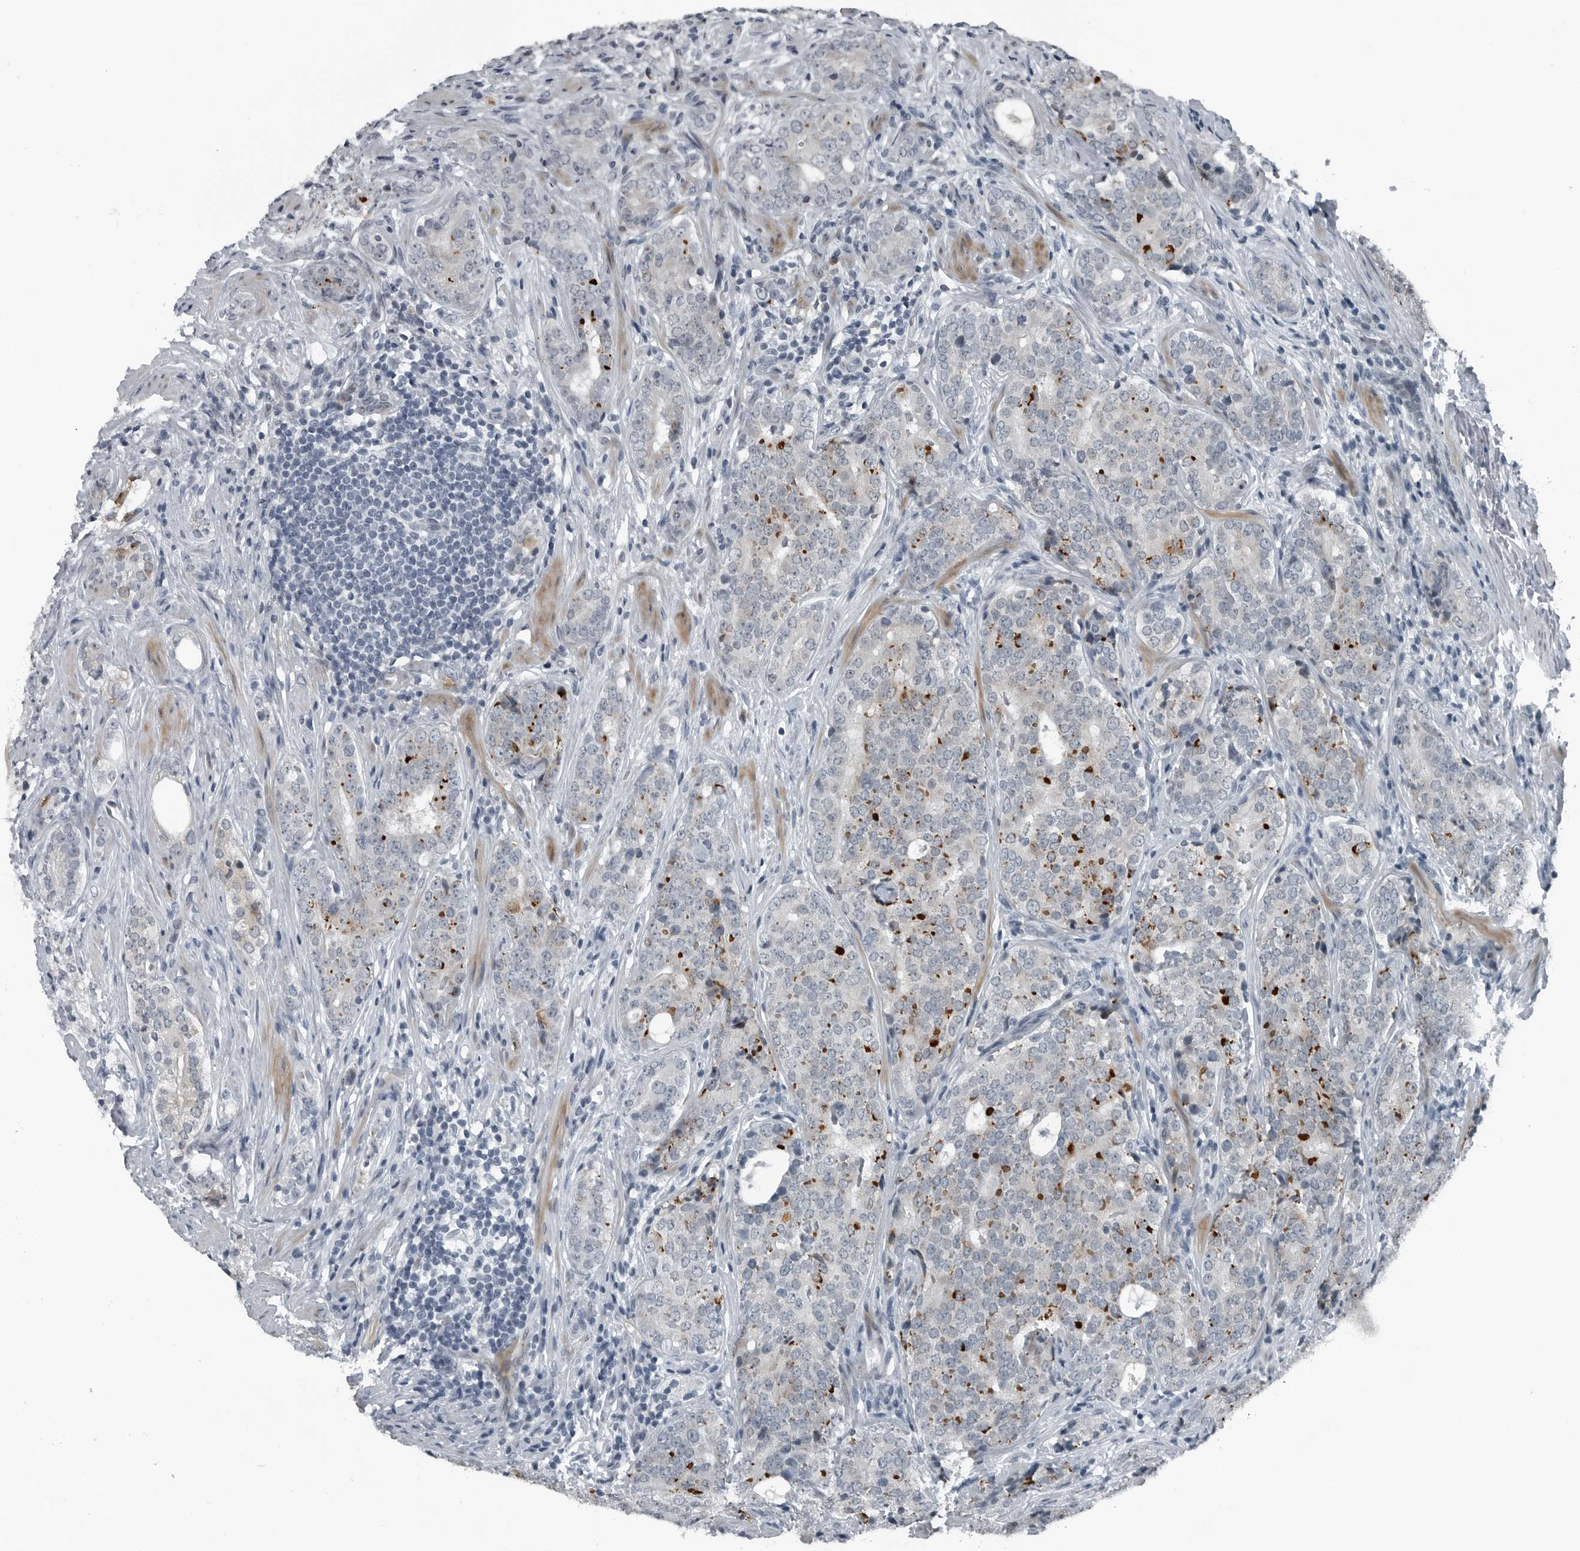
{"staining": {"intensity": "negative", "quantity": "none", "location": "none"}, "tissue": "prostate cancer", "cell_type": "Tumor cells", "image_type": "cancer", "snomed": [{"axis": "morphology", "description": "Adenocarcinoma, High grade"}, {"axis": "topography", "description": "Prostate"}], "caption": "A high-resolution micrograph shows immunohistochemistry (IHC) staining of prostate cancer (high-grade adenocarcinoma), which demonstrates no significant positivity in tumor cells.", "gene": "DNAAF11", "patient": {"sex": "male", "age": 56}}